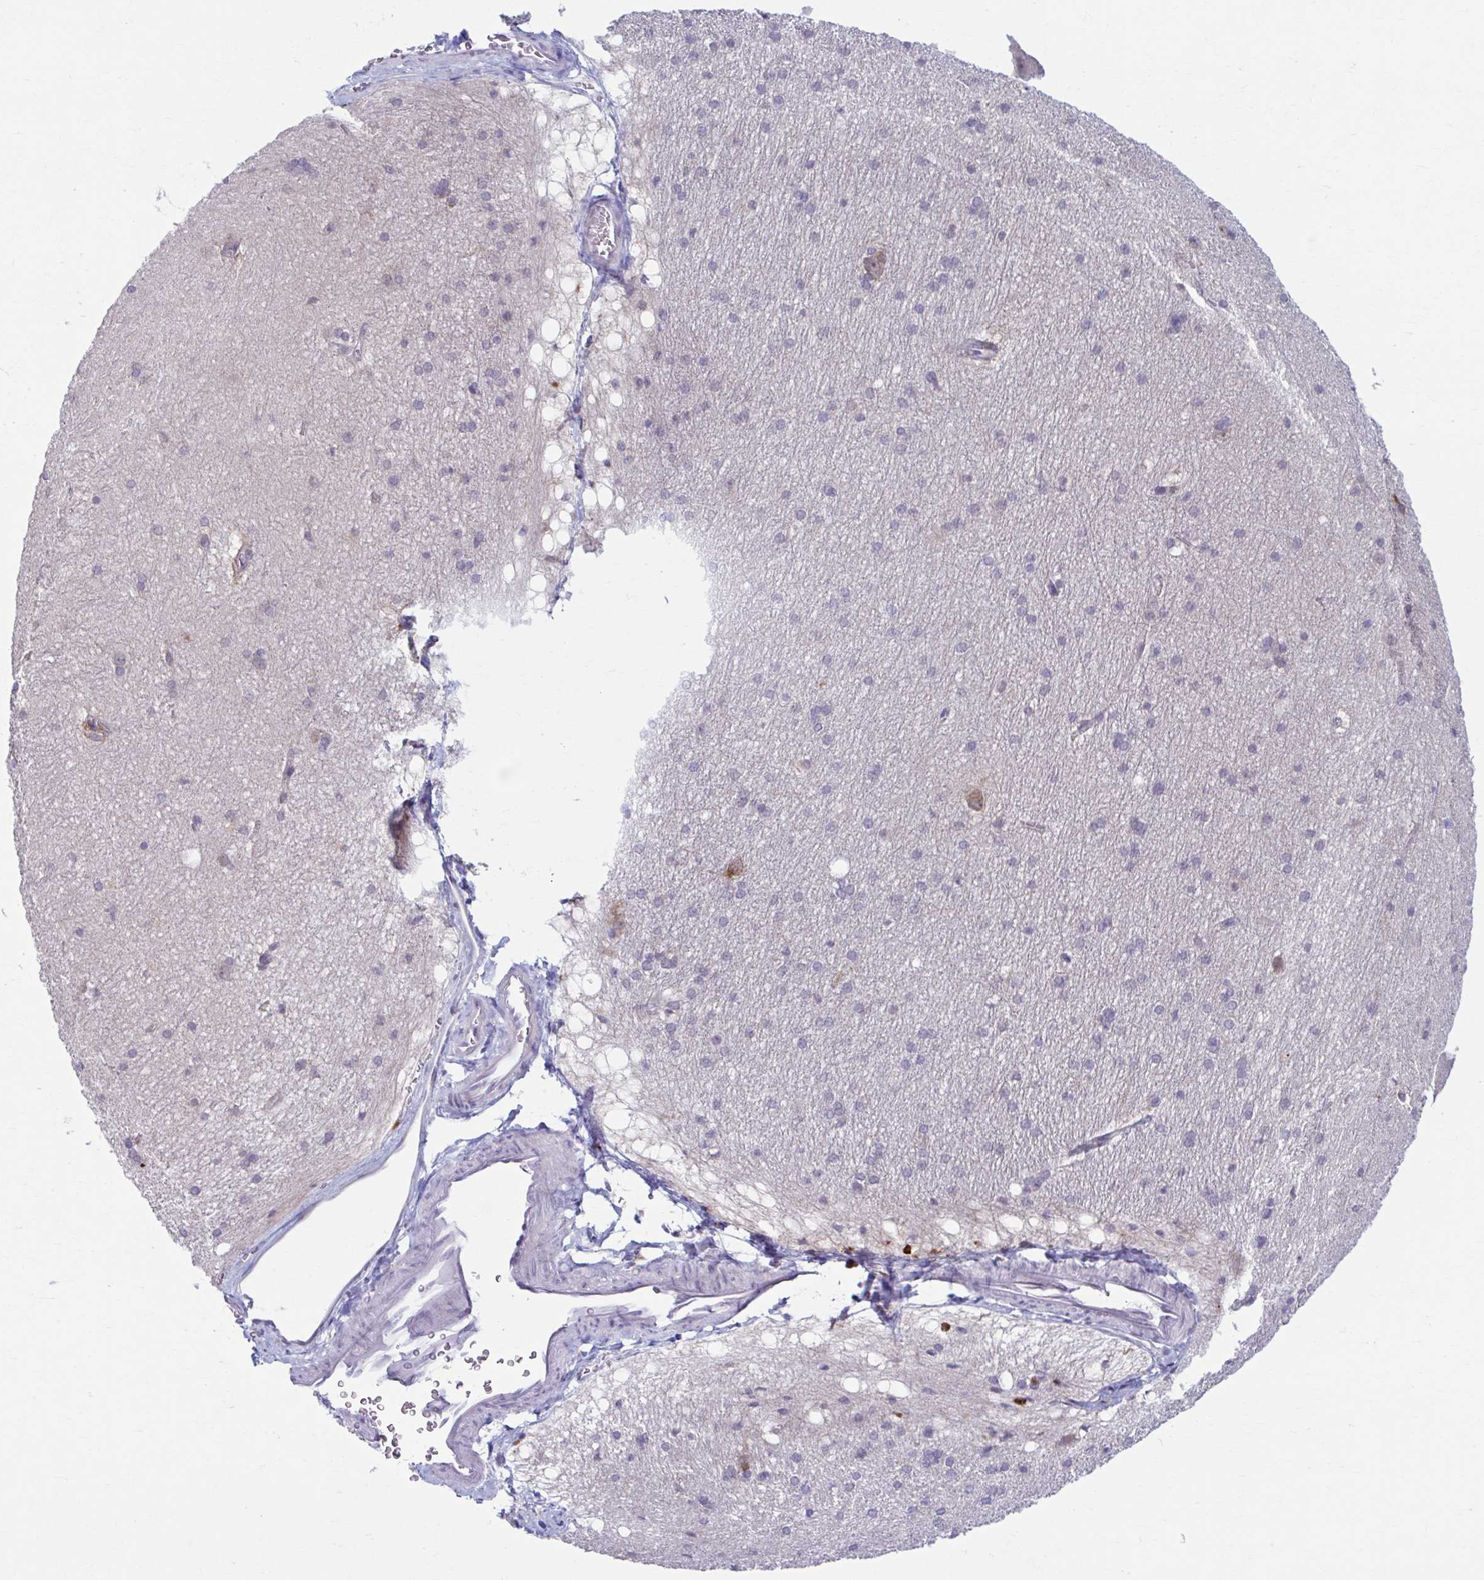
{"staining": {"intensity": "negative", "quantity": "none", "location": "none"}, "tissue": "hippocampus", "cell_type": "Glial cells", "image_type": "normal", "snomed": [{"axis": "morphology", "description": "Normal tissue, NOS"}, {"axis": "topography", "description": "Cerebral cortex"}, {"axis": "topography", "description": "Hippocampus"}], "caption": "Benign hippocampus was stained to show a protein in brown. There is no significant positivity in glial cells. (DAB (3,3'-diaminobenzidine) immunohistochemistry (IHC) visualized using brightfield microscopy, high magnification).", "gene": "ADAT3", "patient": {"sex": "female", "age": 19}}